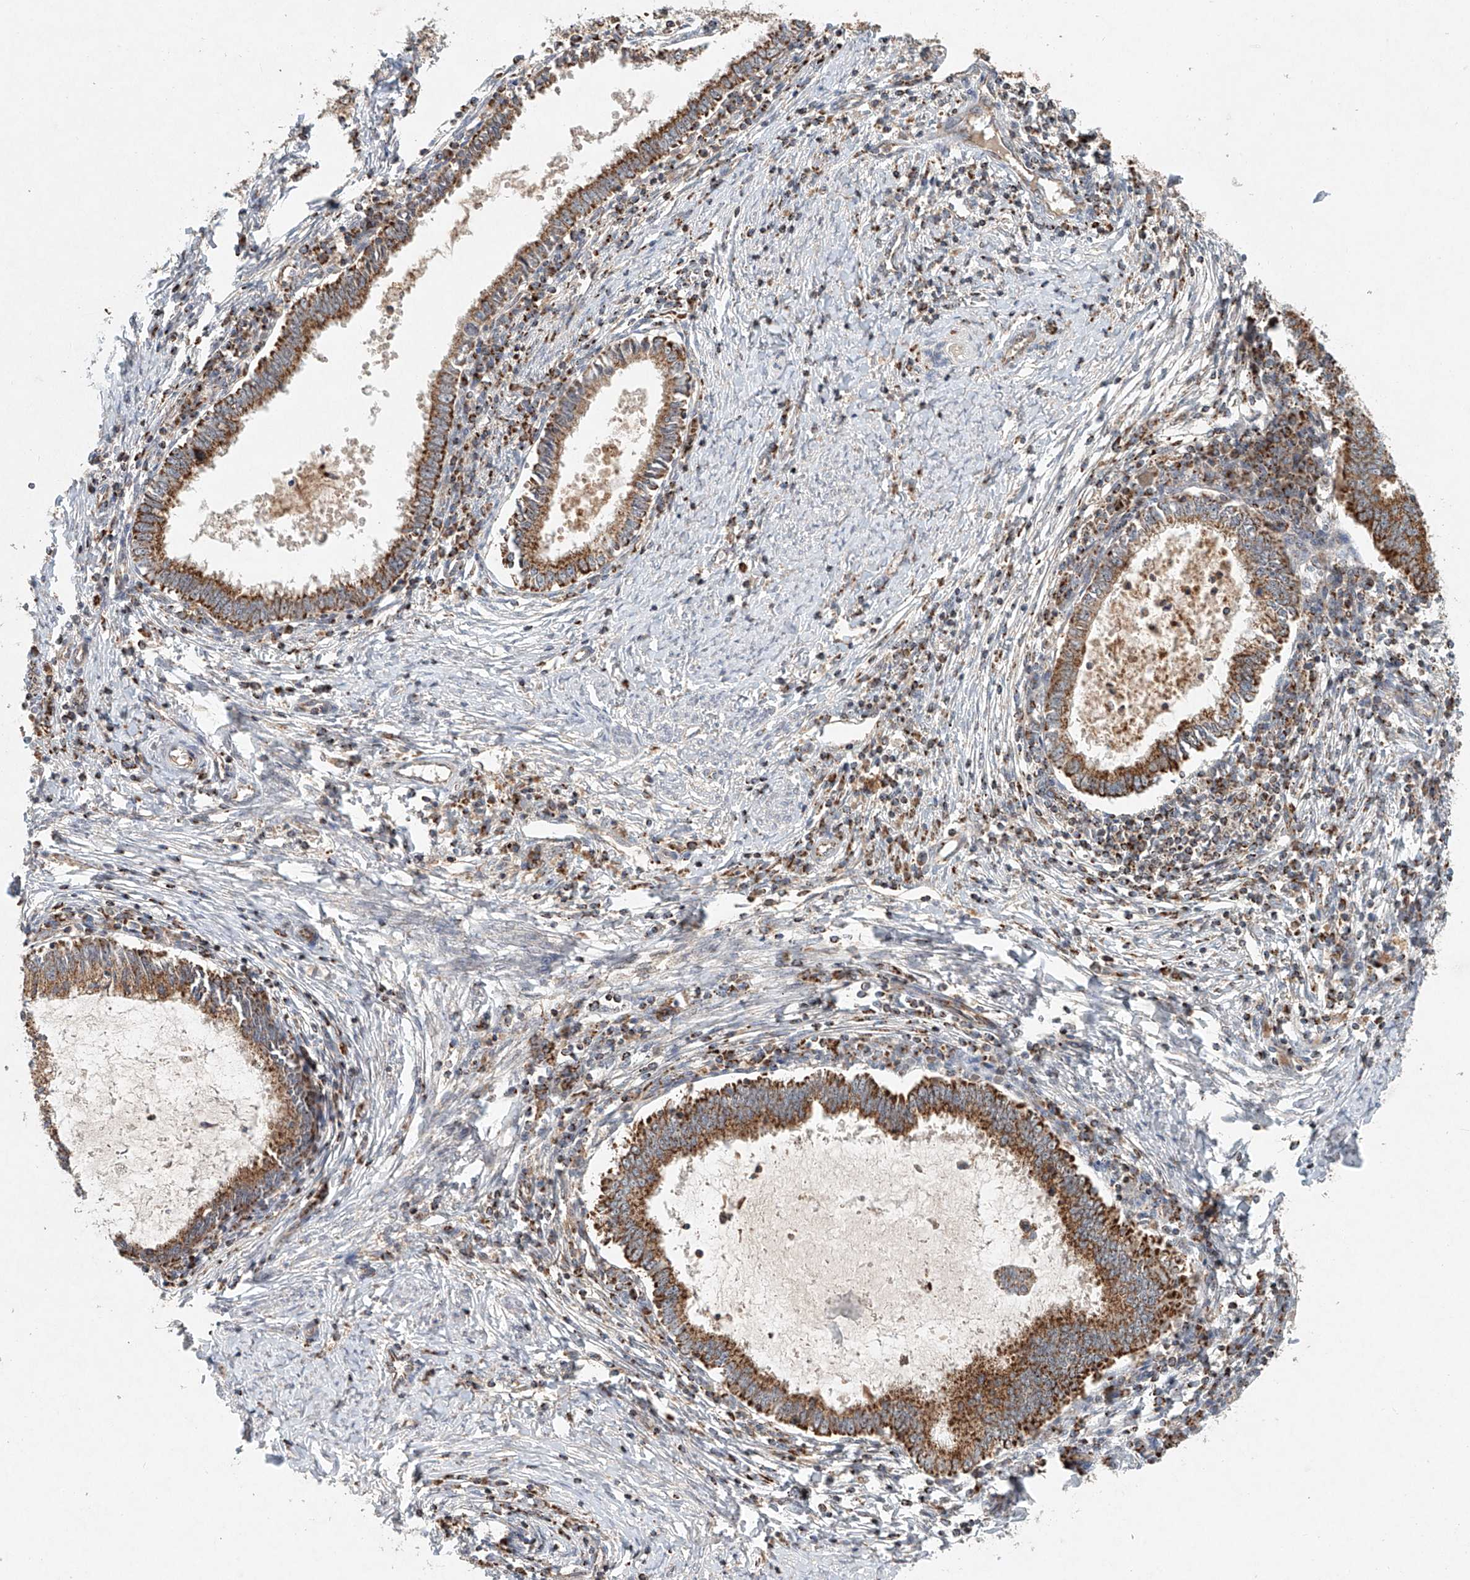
{"staining": {"intensity": "strong", "quantity": ">75%", "location": "cytoplasmic/membranous"}, "tissue": "cervical cancer", "cell_type": "Tumor cells", "image_type": "cancer", "snomed": [{"axis": "morphology", "description": "Adenocarcinoma, NOS"}, {"axis": "topography", "description": "Cervix"}], "caption": "Cervical cancer was stained to show a protein in brown. There is high levels of strong cytoplasmic/membranous staining in approximately >75% of tumor cells.", "gene": "DCAF11", "patient": {"sex": "female", "age": 36}}